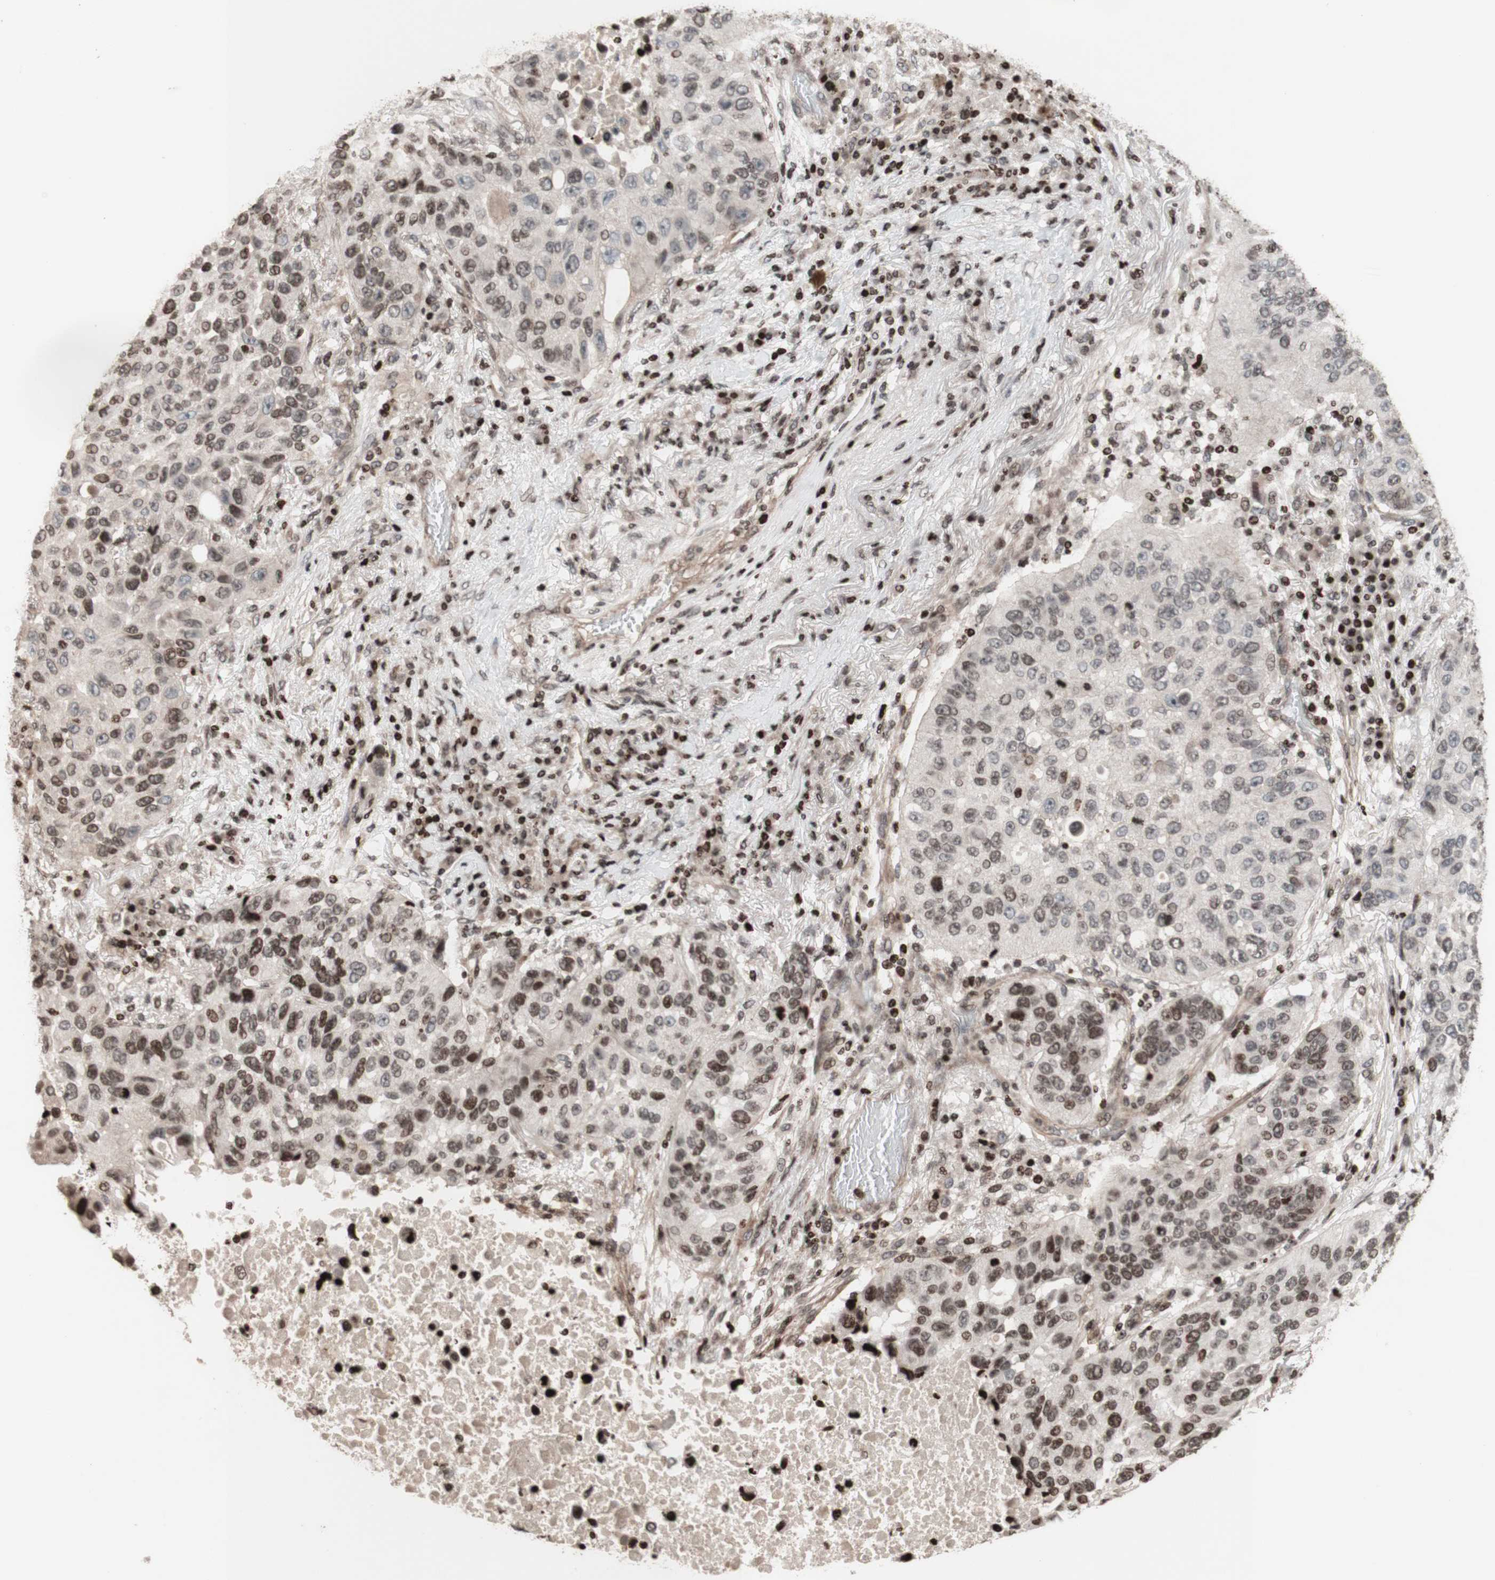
{"staining": {"intensity": "weak", "quantity": "<25%", "location": "none"}, "tissue": "lung cancer", "cell_type": "Tumor cells", "image_type": "cancer", "snomed": [{"axis": "morphology", "description": "Squamous cell carcinoma, NOS"}, {"axis": "topography", "description": "Lung"}], "caption": "Immunohistochemistry (IHC) of human lung cancer (squamous cell carcinoma) demonstrates no expression in tumor cells.", "gene": "POLA1", "patient": {"sex": "male", "age": 57}}